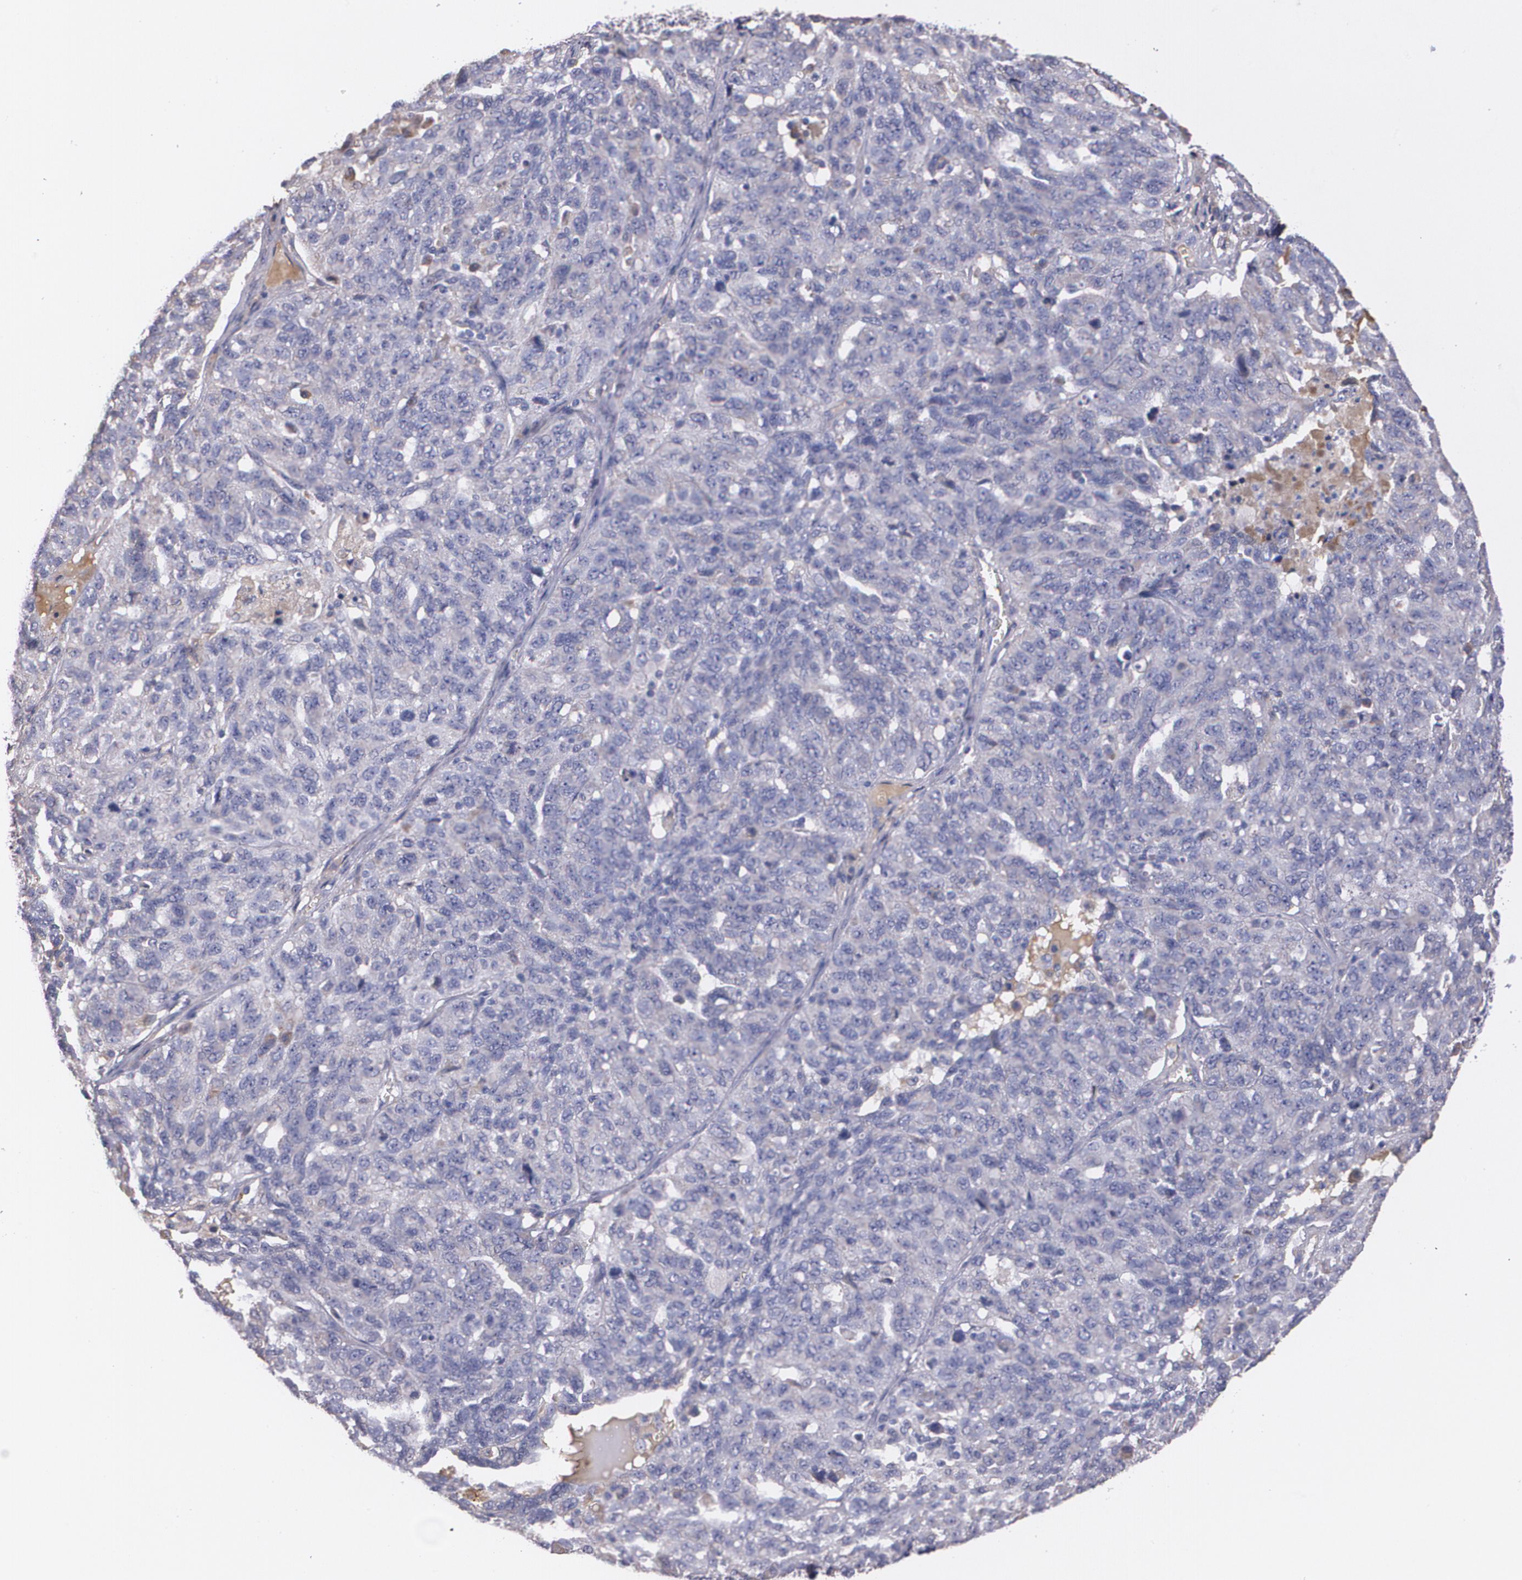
{"staining": {"intensity": "weak", "quantity": "<25%", "location": "cytoplasmic/membranous"}, "tissue": "ovarian cancer", "cell_type": "Tumor cells", "image_type": "cancer", "snomed": [{"axis": "morphology", "description": "Cystadenocarcinoma, serous, NOS"}, {"axis": "topography", "description": "Ovary"}], "caption": "Human ovarian cancer stained for a protein using immunohistochemistry shows no expression in tumor cells.", "gene": "AMBP", "patient": {"sex": "female", "age": 71}}